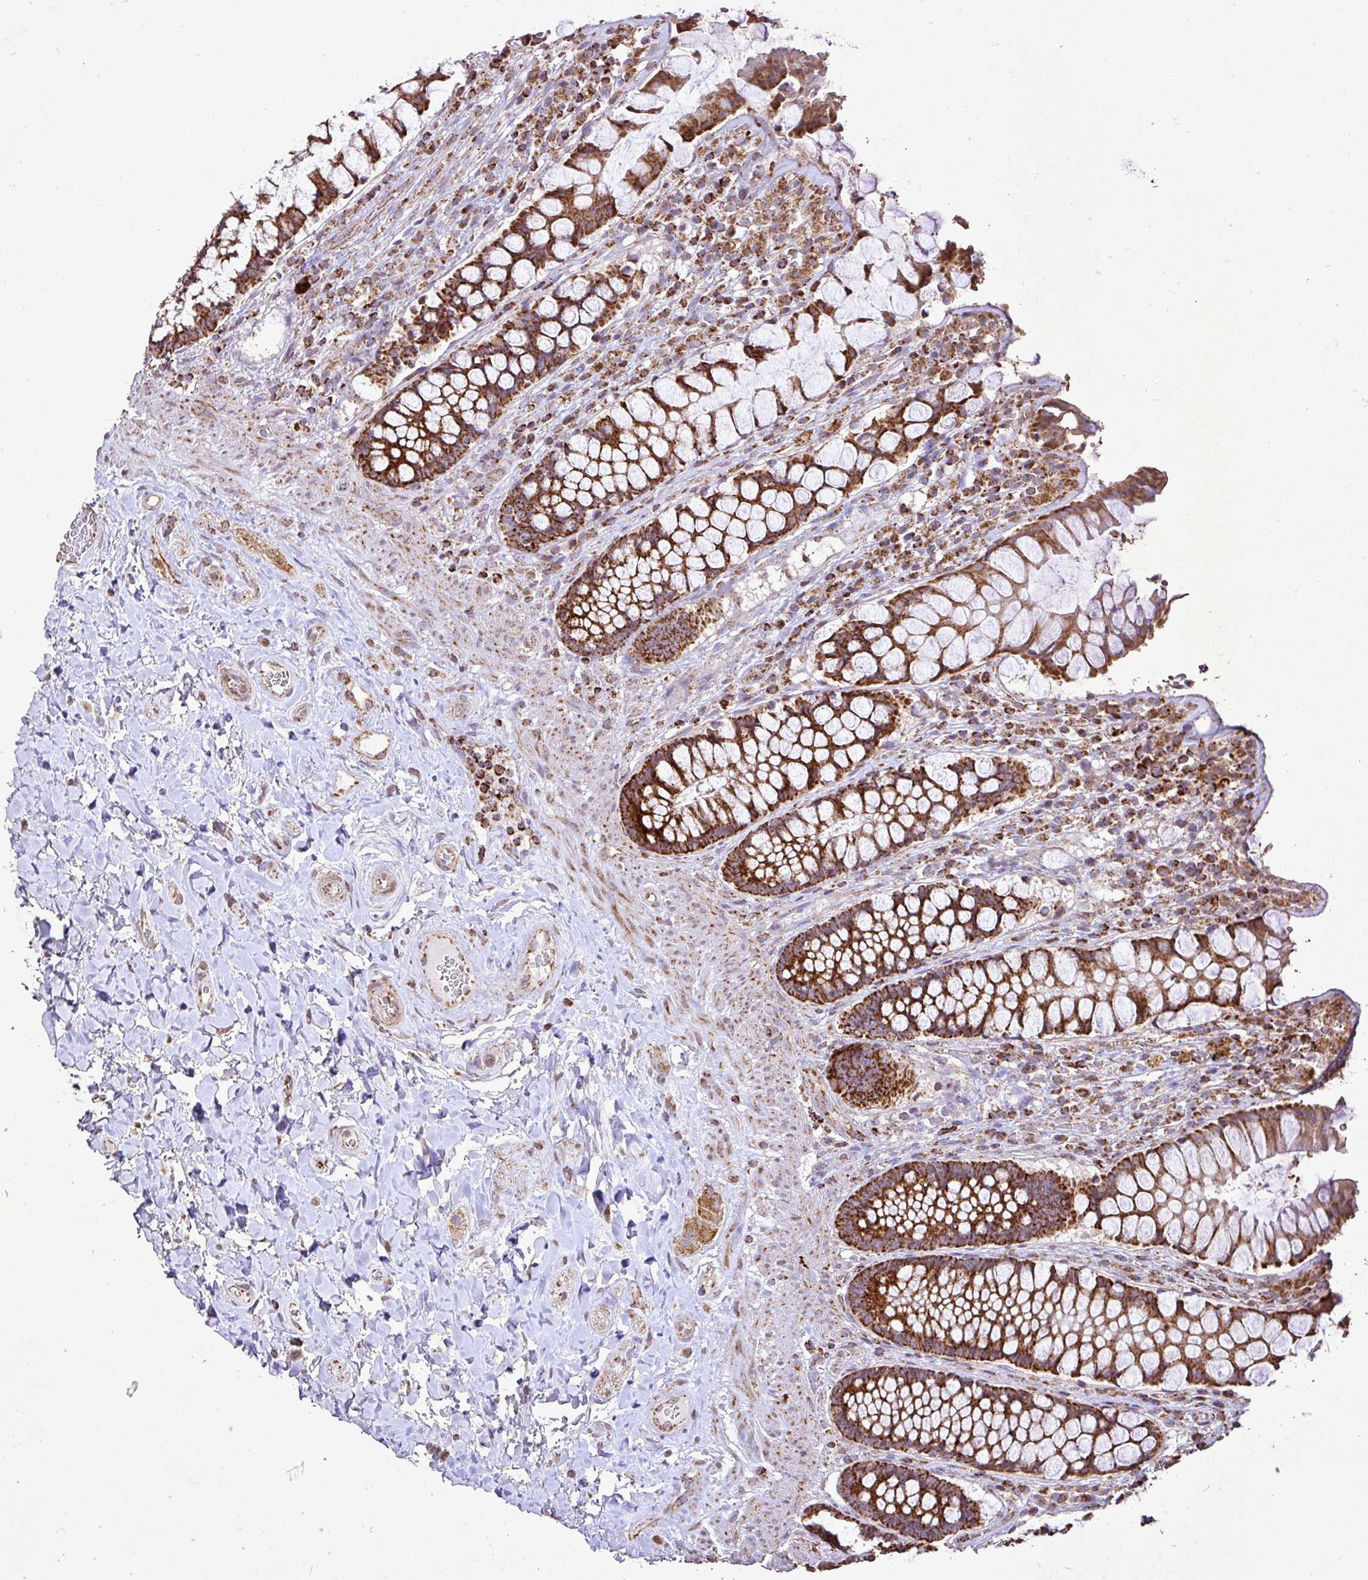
{"staining": {"intensity": "strong", "quantity": ">75%", "location": "cytoplasmic/membranous"}, "tissue": "rectum", "cell_type": "Glandular cells", "image_type": "normal", "snomed": [{"axis": "morphology", "description": "Normal tissue, NOS"}, {"axis": "topography", "description": "Rectum"}], "caption": "A brown stain shows strong cytoplasmic/membranous expression of a protein in glandular cells of benign human rectum. (brown staining indicates protein expression, while blue staining denotes nuclei).", "gene": "AGK", "patient": {"sex": "female", "age": 58}}